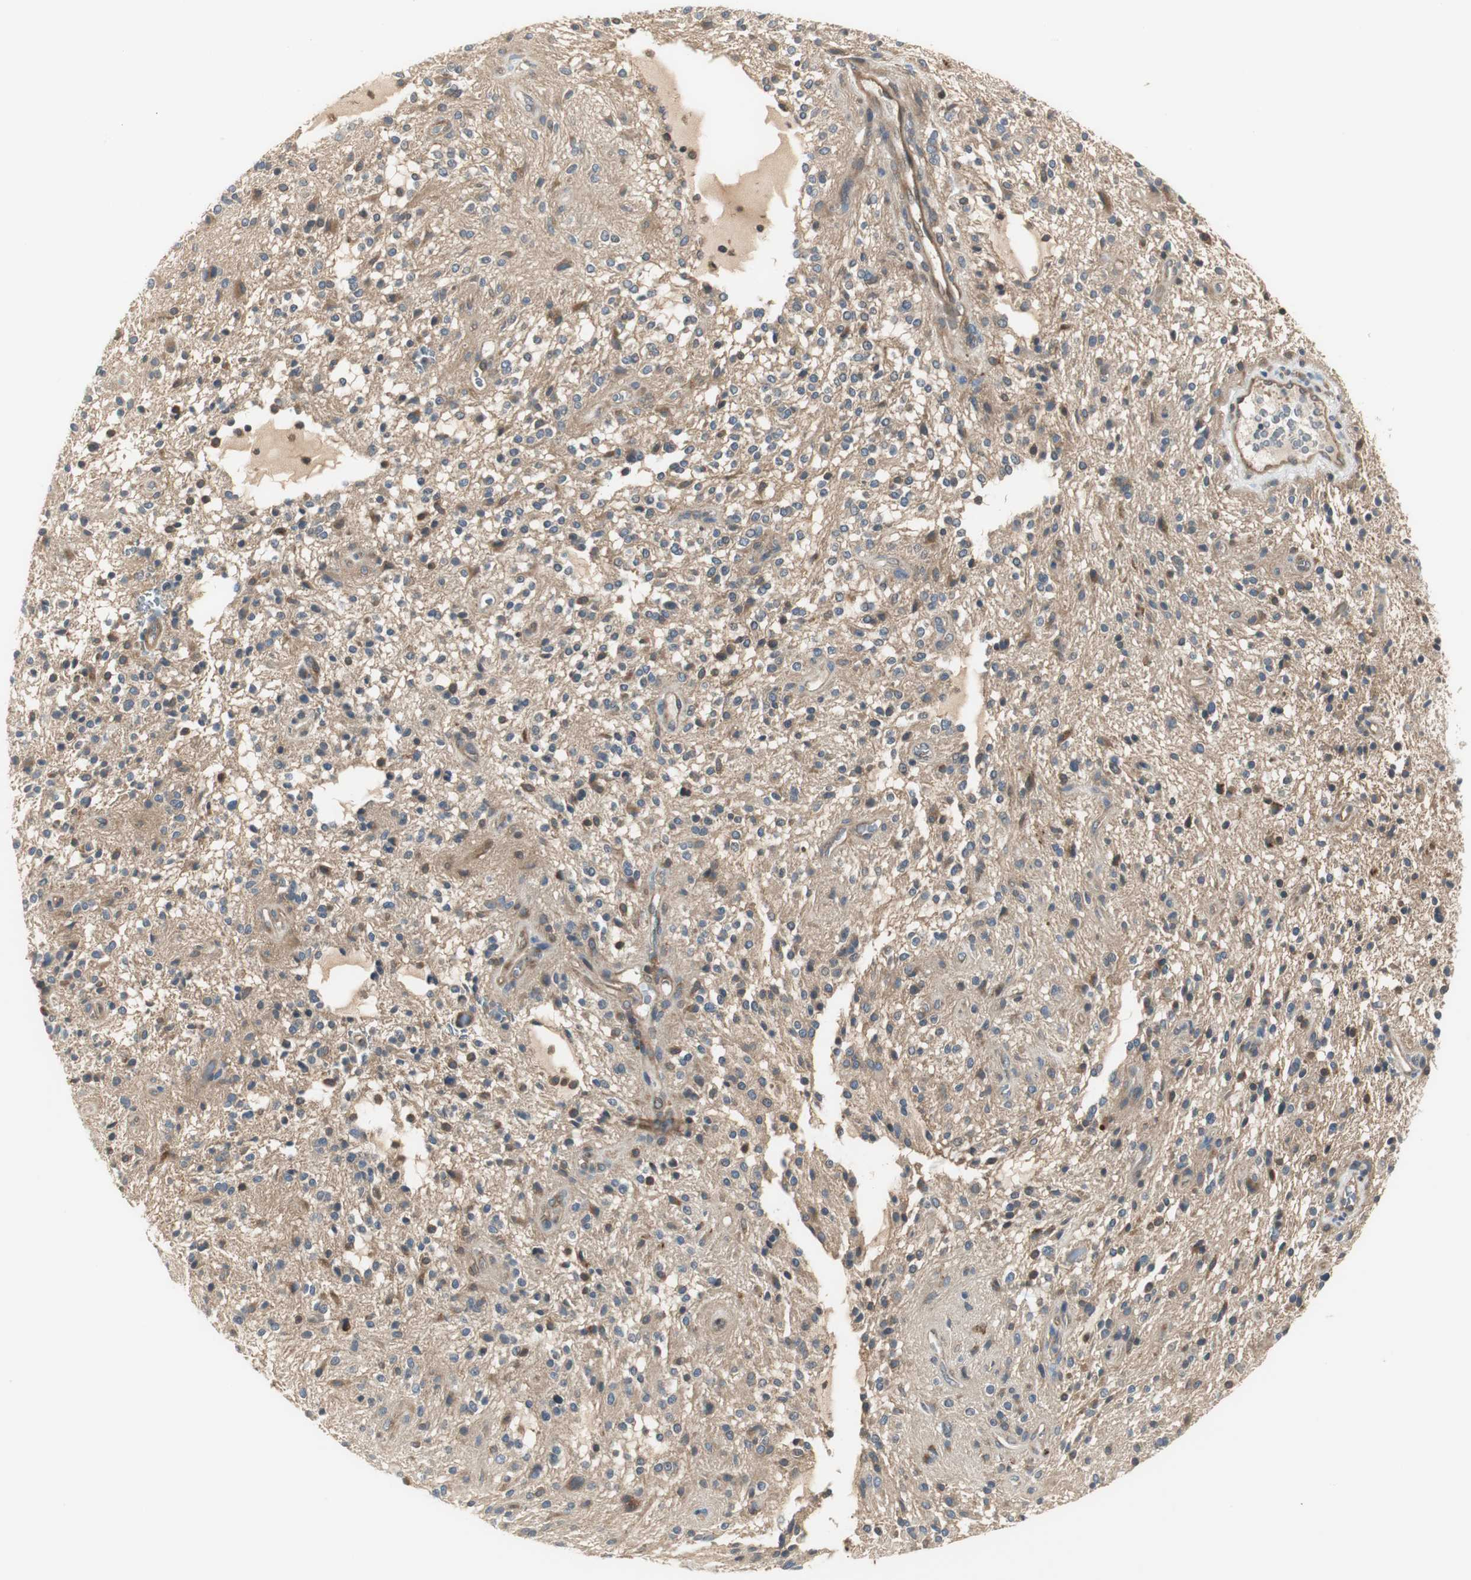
{"staining": {"intensity": "moderate", "quantity": "<25%", "location": "cytoplasmic/membranous"}, "tissue": "glioma", "cell_type": "Tumor cells", "image_type": "cancer", "snomed": [{"axis": "morphology", "description": "Glioma, malignant, NOS"}, {"axis": "topography", "description": "Cerebellum"}], "caption": "Protein expression analysis of human glioma reveals moderate cytoplasmic/membranous expression in approximately <25% of tumor cells.", "gene": "PRKAA1", "patient": {"sex": "female", "age": 10}}